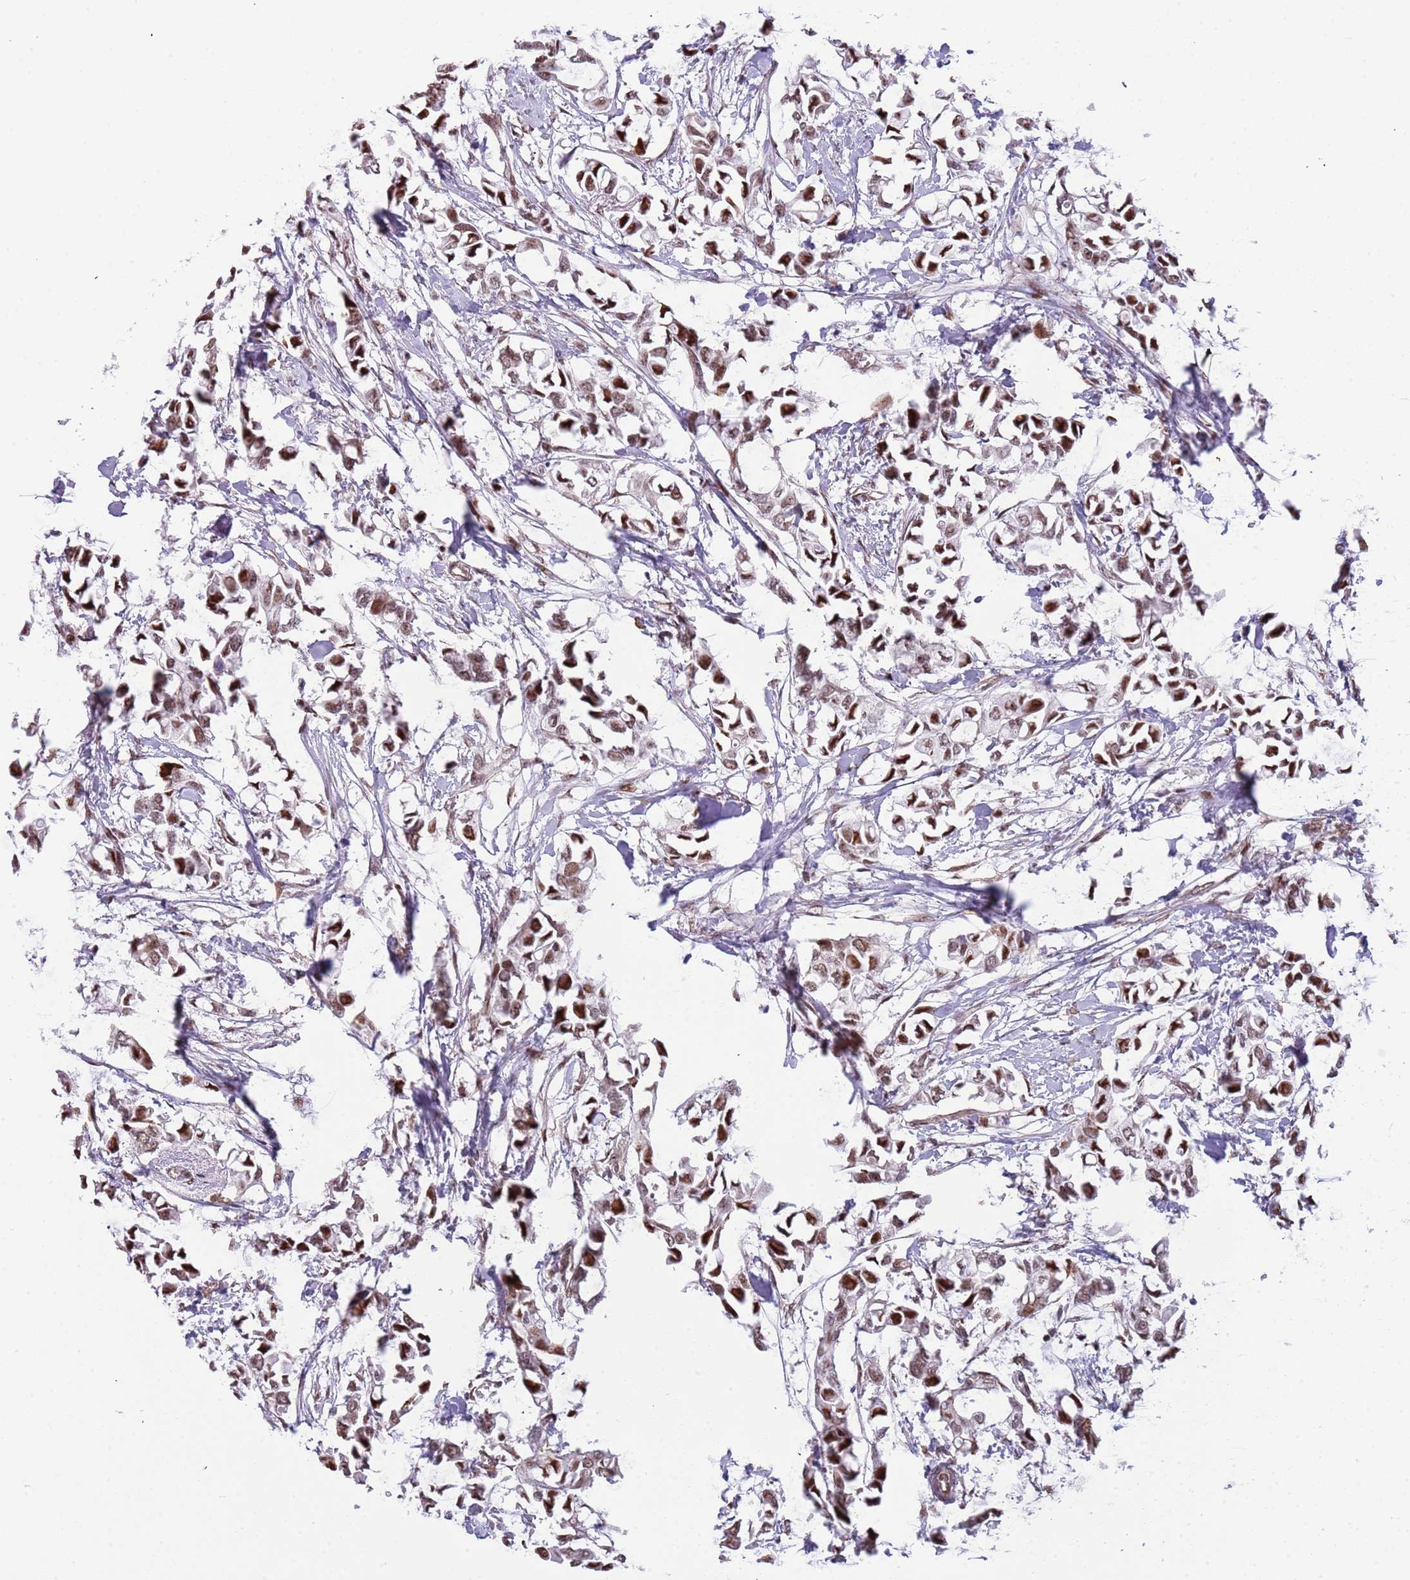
{"staining": {"intensity": "moderate", "quantity": ">75%", "location": "cytoplasmic/membranous,nuclear"}, "tissue": "breast cancer", "cell_type": "Tumor cells", "image_type": "cancer", "snomed": [{"axis": "morphology", "description": "Duct carcinoma"}, {"axis": "topography", "description": "Breast"}], "caption": "The histopathology image displays a brown stain indicating the presence of a protein in the cytoplasmic/membranous and nuclear of tumor cells in breast cancer.", "gene": "LRMDA", "patient": {"sex": "female", "age": 41}}